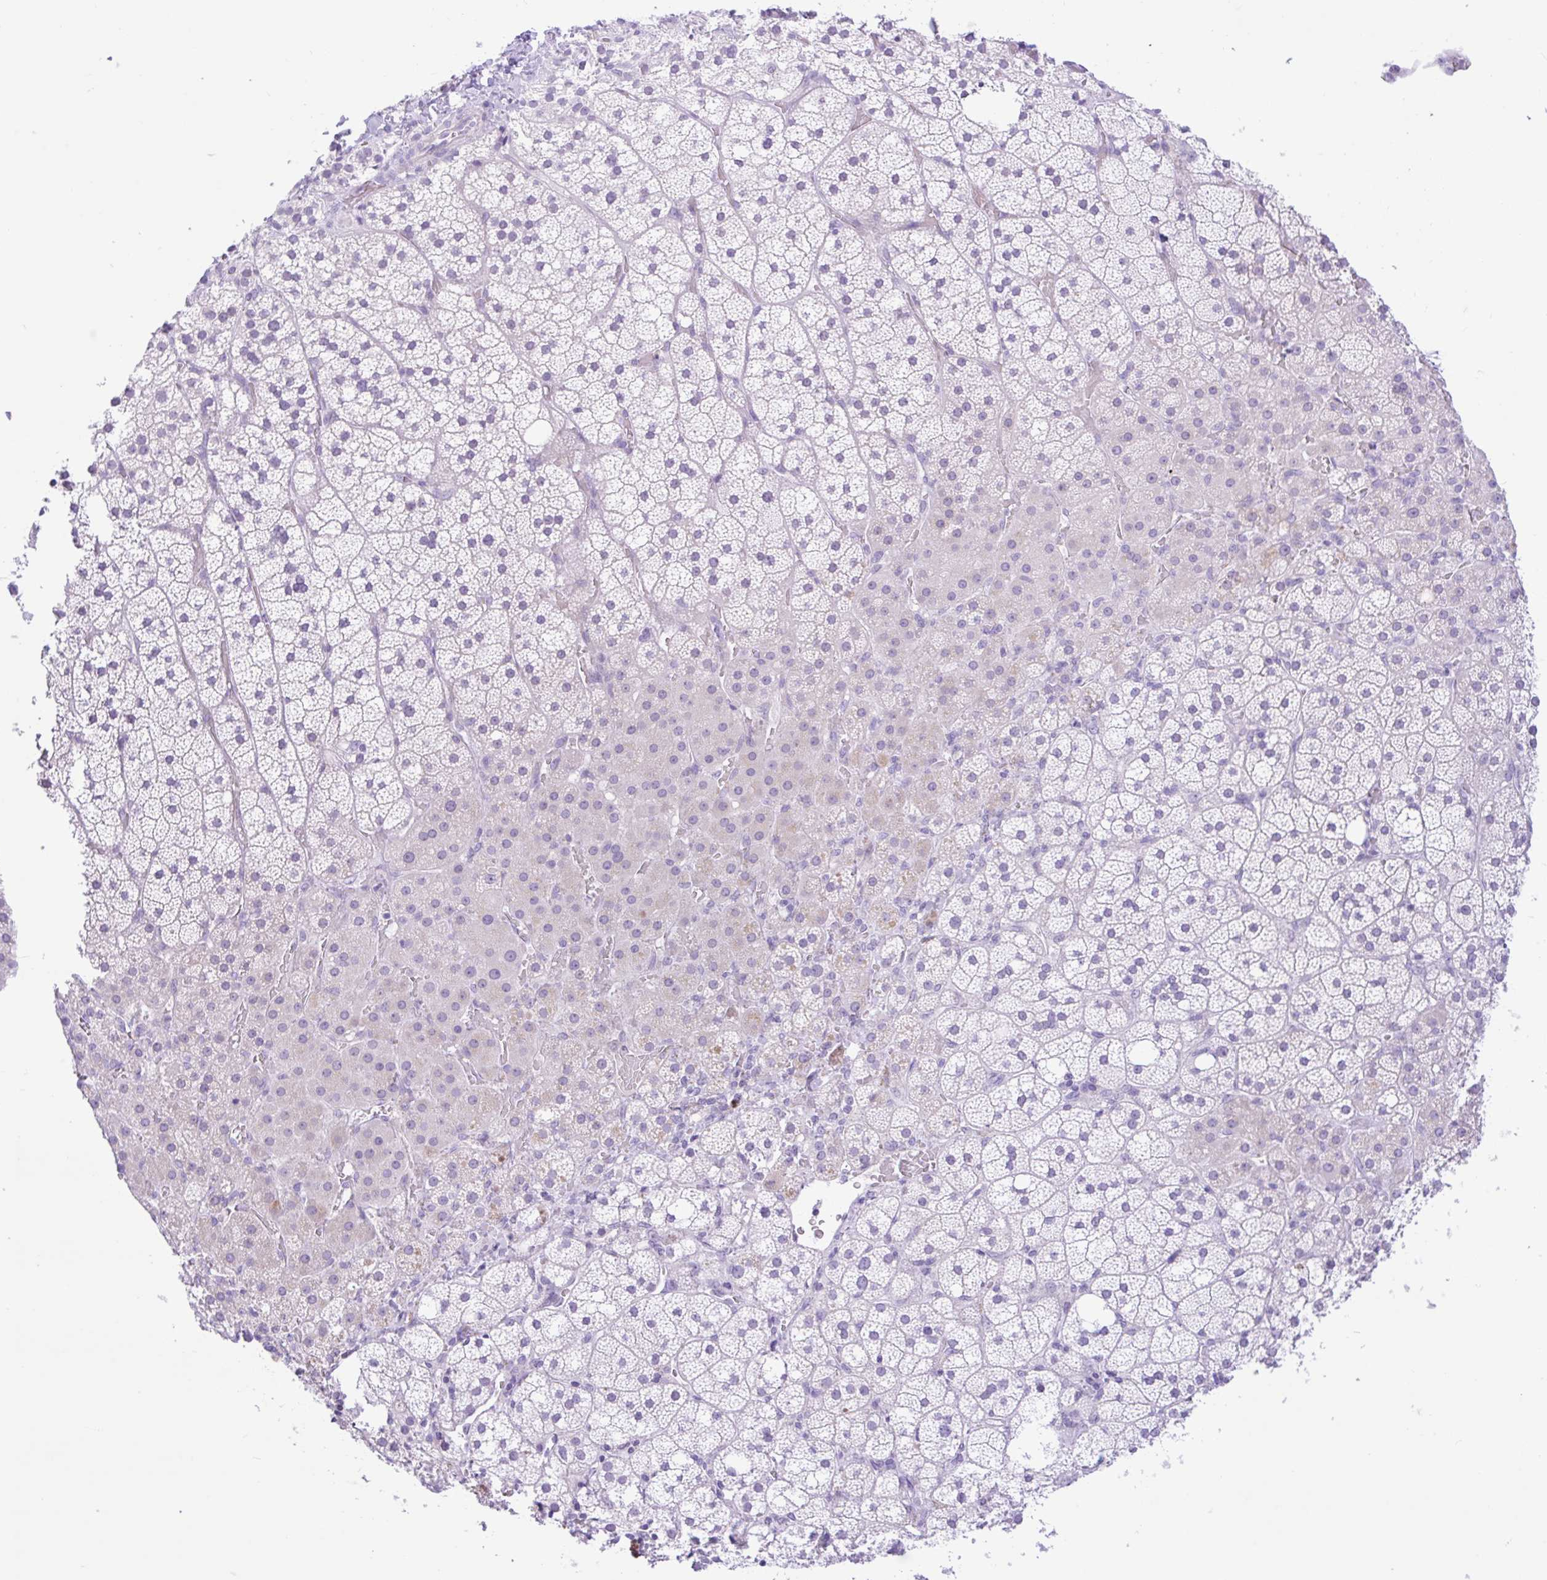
{"staining": {"intensity": "negative", "quantity": "none", "location": "none"}, "tissue": "adrenal gland", "cell_type": "Glandular cells", "image_type": "normal", "snomed": [{"axis": "morphology", "description": "Normal tissue, NOS"}, {"axis": "topography", "description": "Adrenal gland"}], "caption": "IHC image of benign adrenal gland stained for a protein (brown), which shows no positivity in glandular cells.", "gene": "ZNF101", "patient": {"sex": "male", "age": 53}}